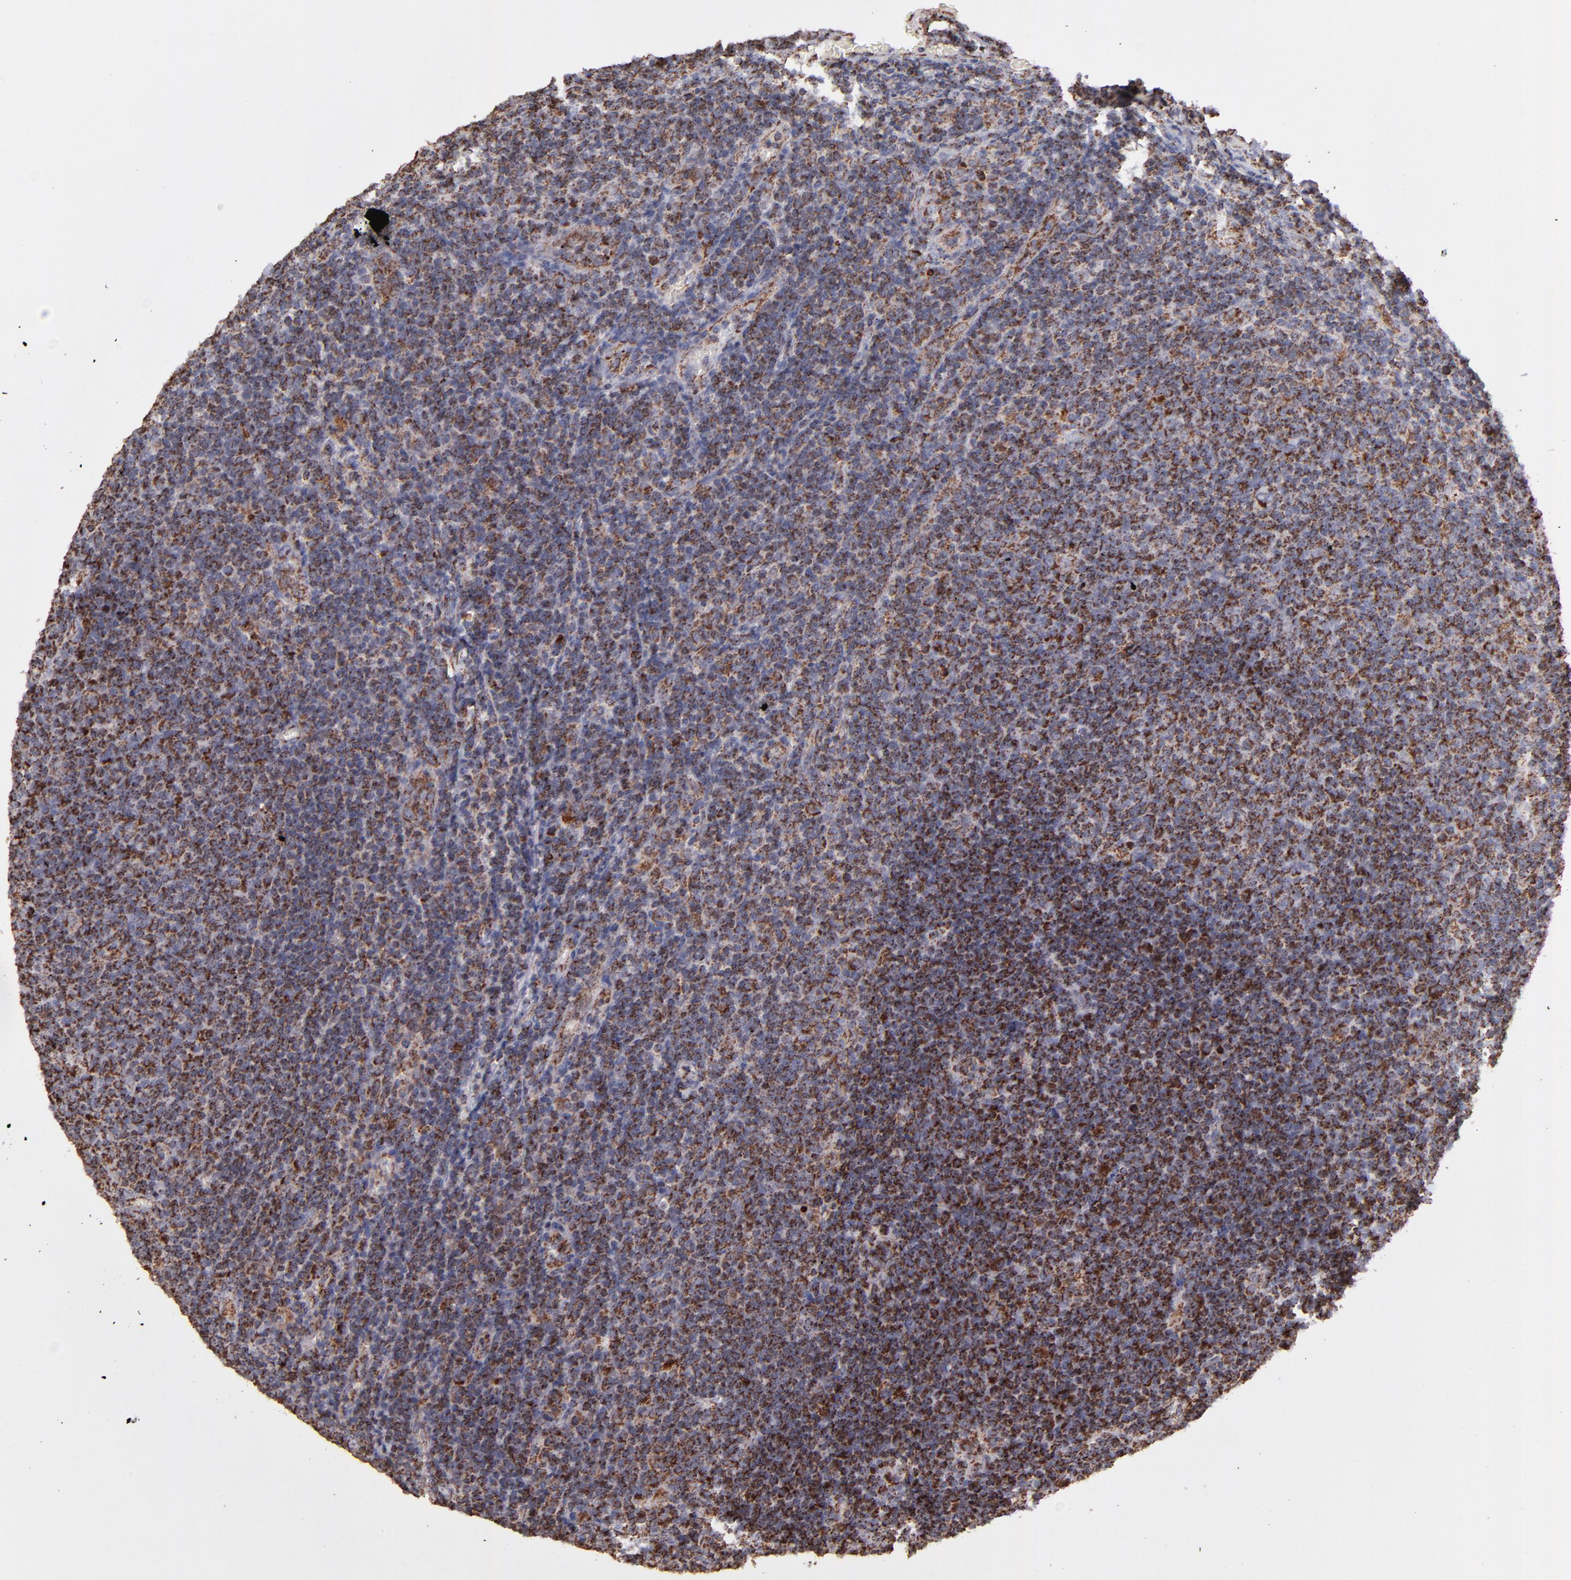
{"staining": {"intensity": "moderate", "quantity": ">75%", "location": "cytoplasmic/membranous"}, "tissue": "lymphoma", "cell_type": "Tumor cells", "image_type": "cancer", "snomed": [{"axis": "morphology", "description": "Malignant lymphoma, non-Hodgkin's type, Low grade"}, {"axis": "topography", "description": "Lymph node"}], "caption": "IHC (DAB) staining of lymphoma demonstrates moderate cytoplasmic/membranous protein expression in approximately >75% of tumor cells.", "gene": "DLST", "patient": {"sex": "male", "age": 74}}